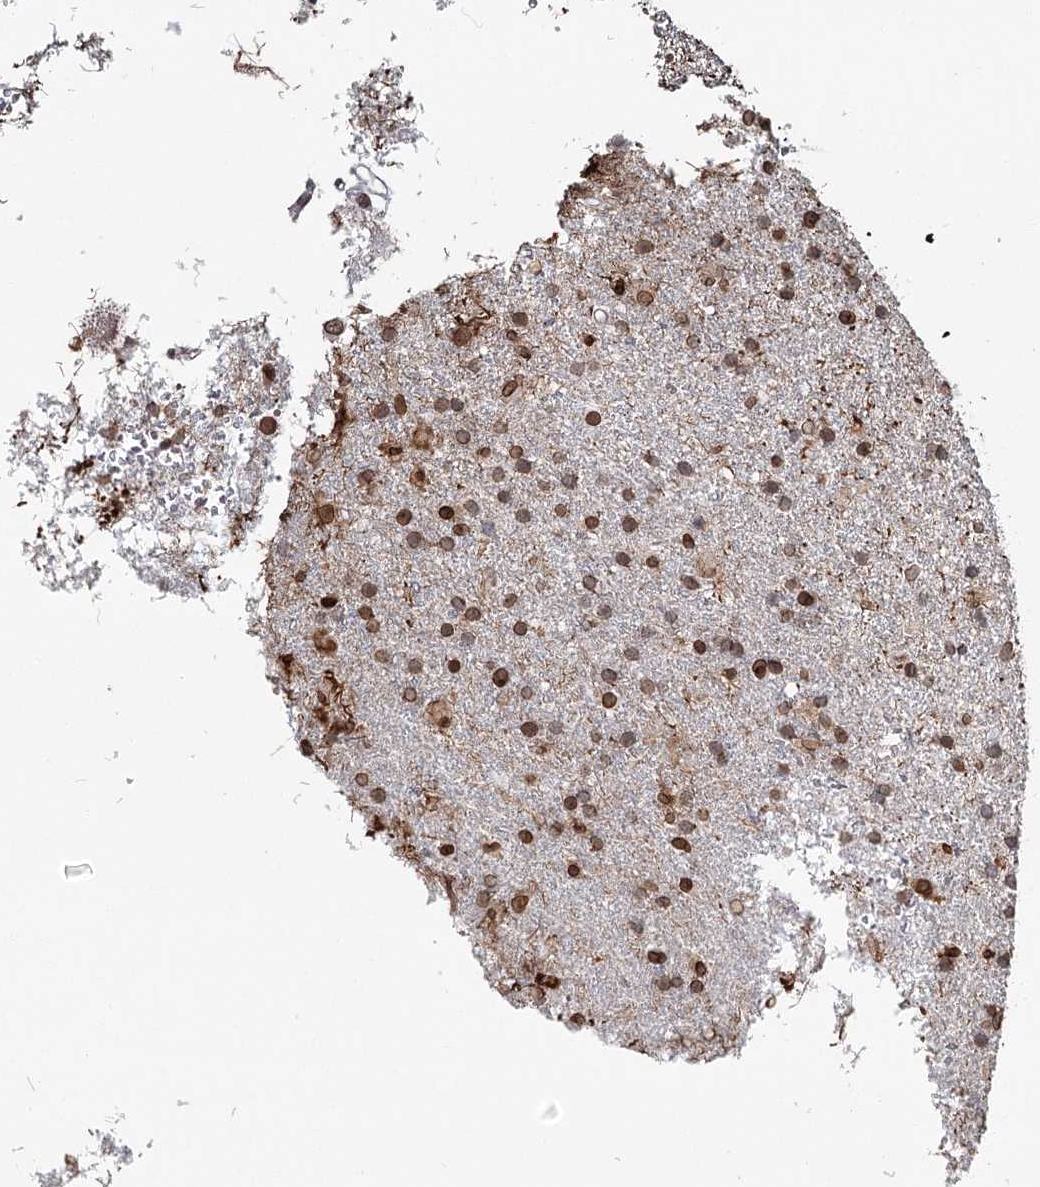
{"staining": {"intensity": "moderate", "quantity": ">75%", "location": "nuclear"}, "tissue": "glioma", "cell_type": "Tumor cells", "image_type": "cancer", "snomed": [{"axis": "morphology", "description": "Glioma, malignant, Low grade"}, {"axis": "topography", "description": "Brain"}], "caption": "This photomicrograph displays immunohistochemistry (IHC) staining of malignant glioma (low-grade), with medium moderate nuclear staining in approximately >75% of tumor cells.", "gene": "KIAA0930", "patient": {"sex": "male", "age": 65}}